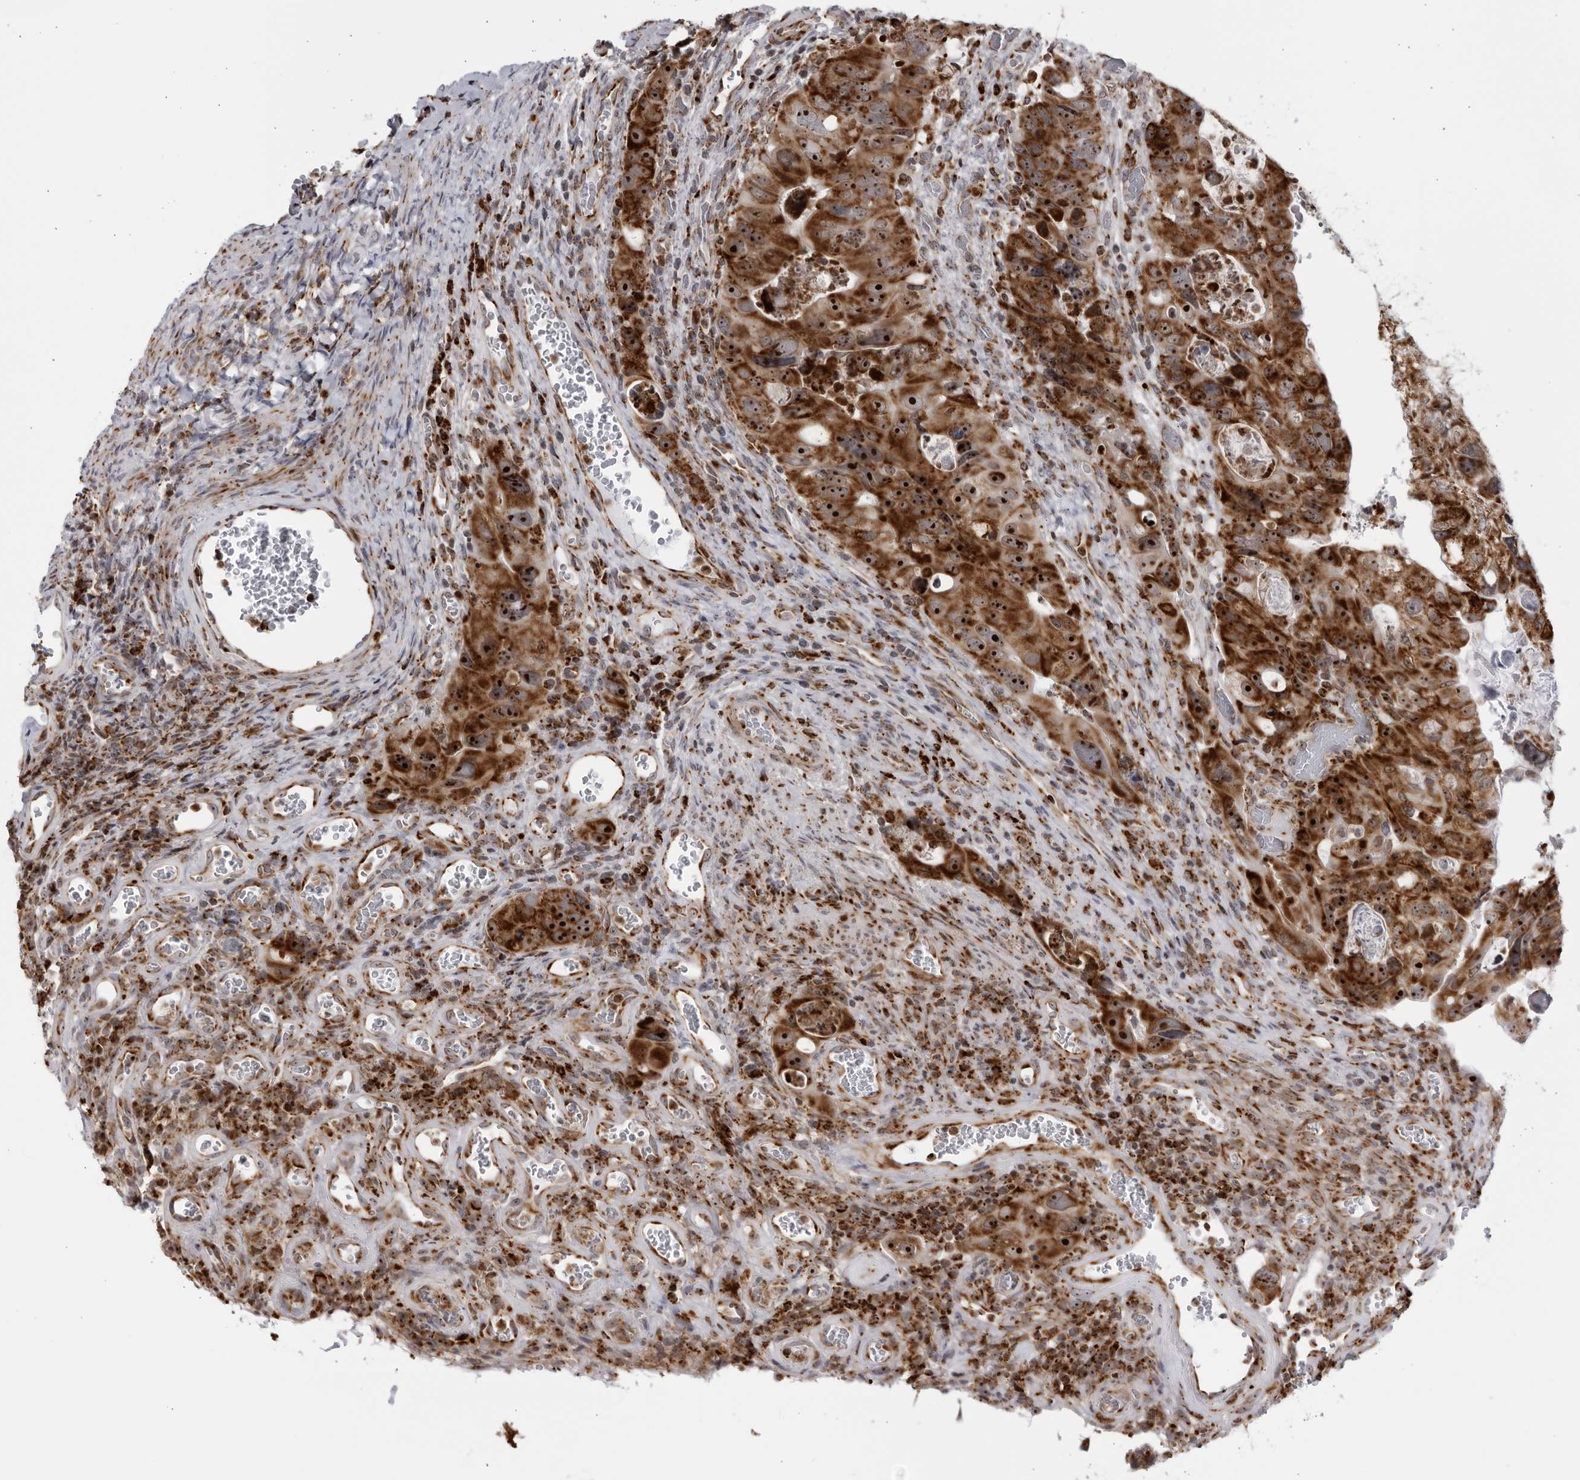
{"staining": {"intensity": "strong", "quantity": ">75%", "location": "cytoplasmic/membranous,nuclear"}, "tissue": "colorectal cancer", "cell_type": "Tumor cells", "image_type": "cancer", "snomed": [{"axis": "morphology", "description": "Adenocarcinoma, NOS"}, {"axis": "topography", "description": "Rectum"}], "caption": "An immunohistochemistry photomicrograph of neoplastic tissue is shown. Protein staining in brown highlights strong cytoplasmic/membranous and nuclear positivity in adenocarcinoma (colorectal) within tumor cells.", "gene": "RBM34", "patient": {"sex": "male", "age": 59}}